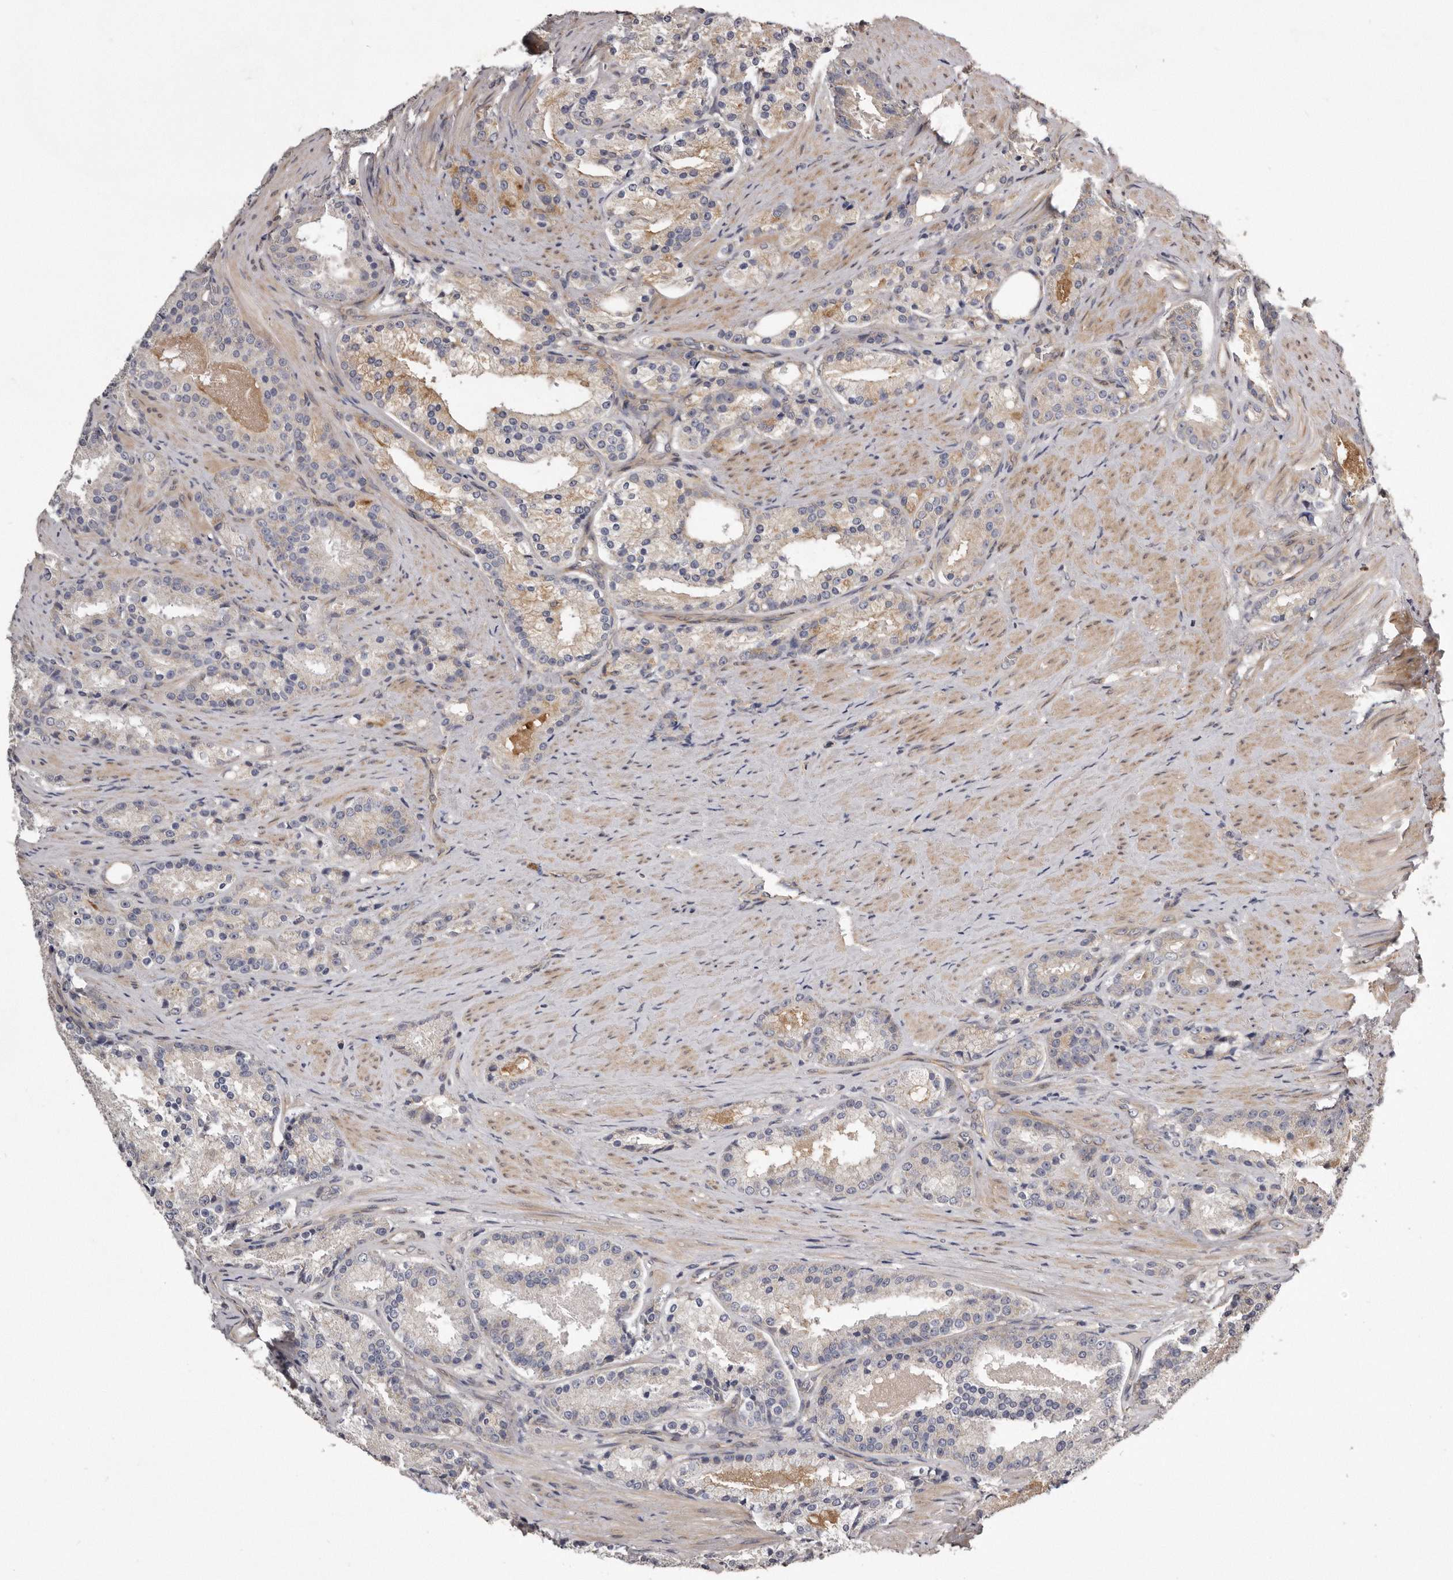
{"staining": {"intensity": "moderate", "quantity": "<25%", "location": "cytoplasmic/membranous"}, "tissue": "prostate cancer", "cell_type": "Tumor cells", "image_type": "cancer", "snomed": [{"axis": "morphology", "description": "Adenocarcinoma, High grade"}, {"axis": "topography", "description": "Prostate"}], "caption": "A brown stain highlights moderate cytoplasmic/membranous positivity of a protein in human prostate cancer (high-grade adenocarcinoma) tumor cells. Using DAB (brown) and hematoxylin (blue) stains, captured at high magnification using brightfield microscopy.", "gene": "ARMCX1", "patient": {"sex": "male", "age": 60}}